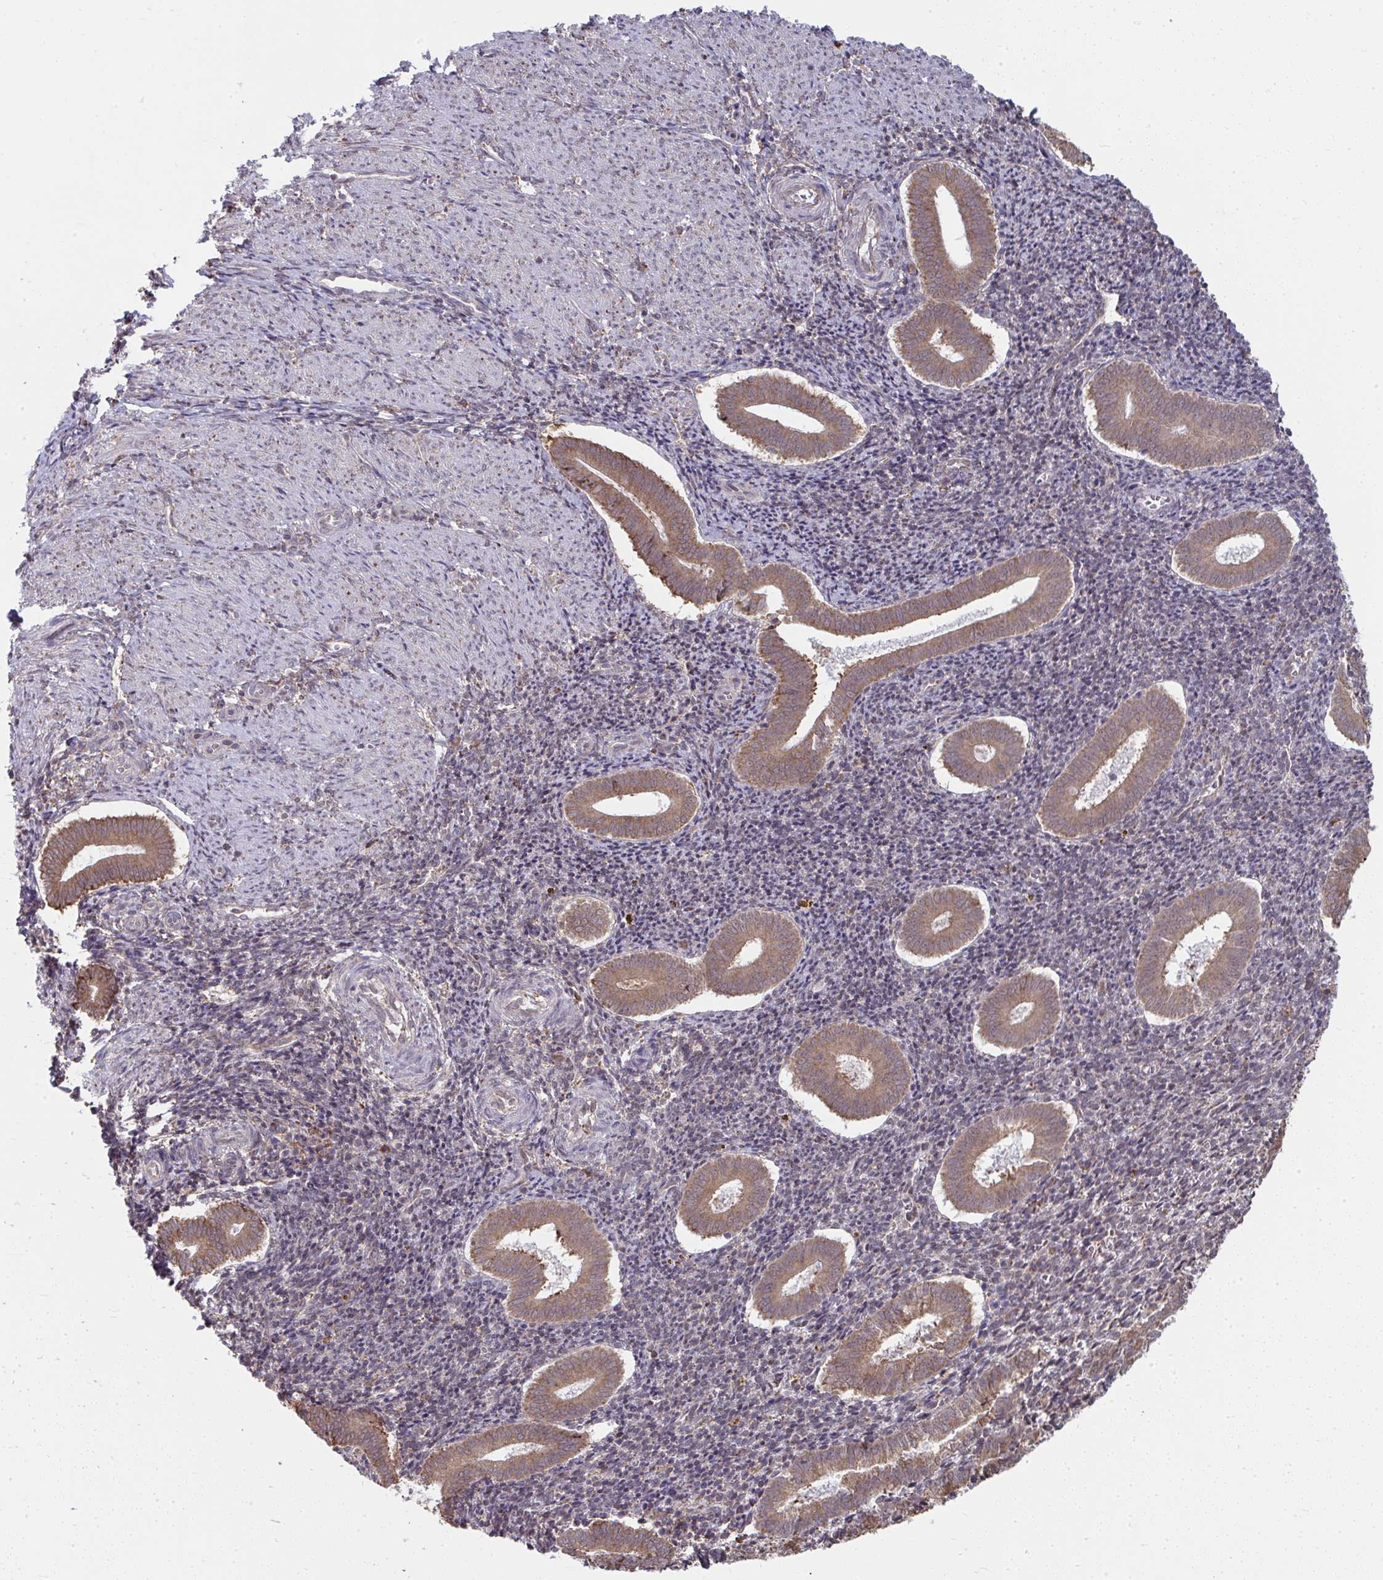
{"staining": {"intensity": "negative", "quantity": "none", "location": "none"}, "tissue": "endometrium", "cell_type": "Cells in endometrial stroma", "image_type": "normal", "snomed": [{"axis": "morphology", "description": "Normal tissue, NOS"}, {"axis": "topography", "description": "Endometrium"}], "caption": "The IHC image has no significant staining in cells in endometrial stroma of endometrium.", "gene": "NMNAT1", "patient": {"sex": "female", "age": 25}}